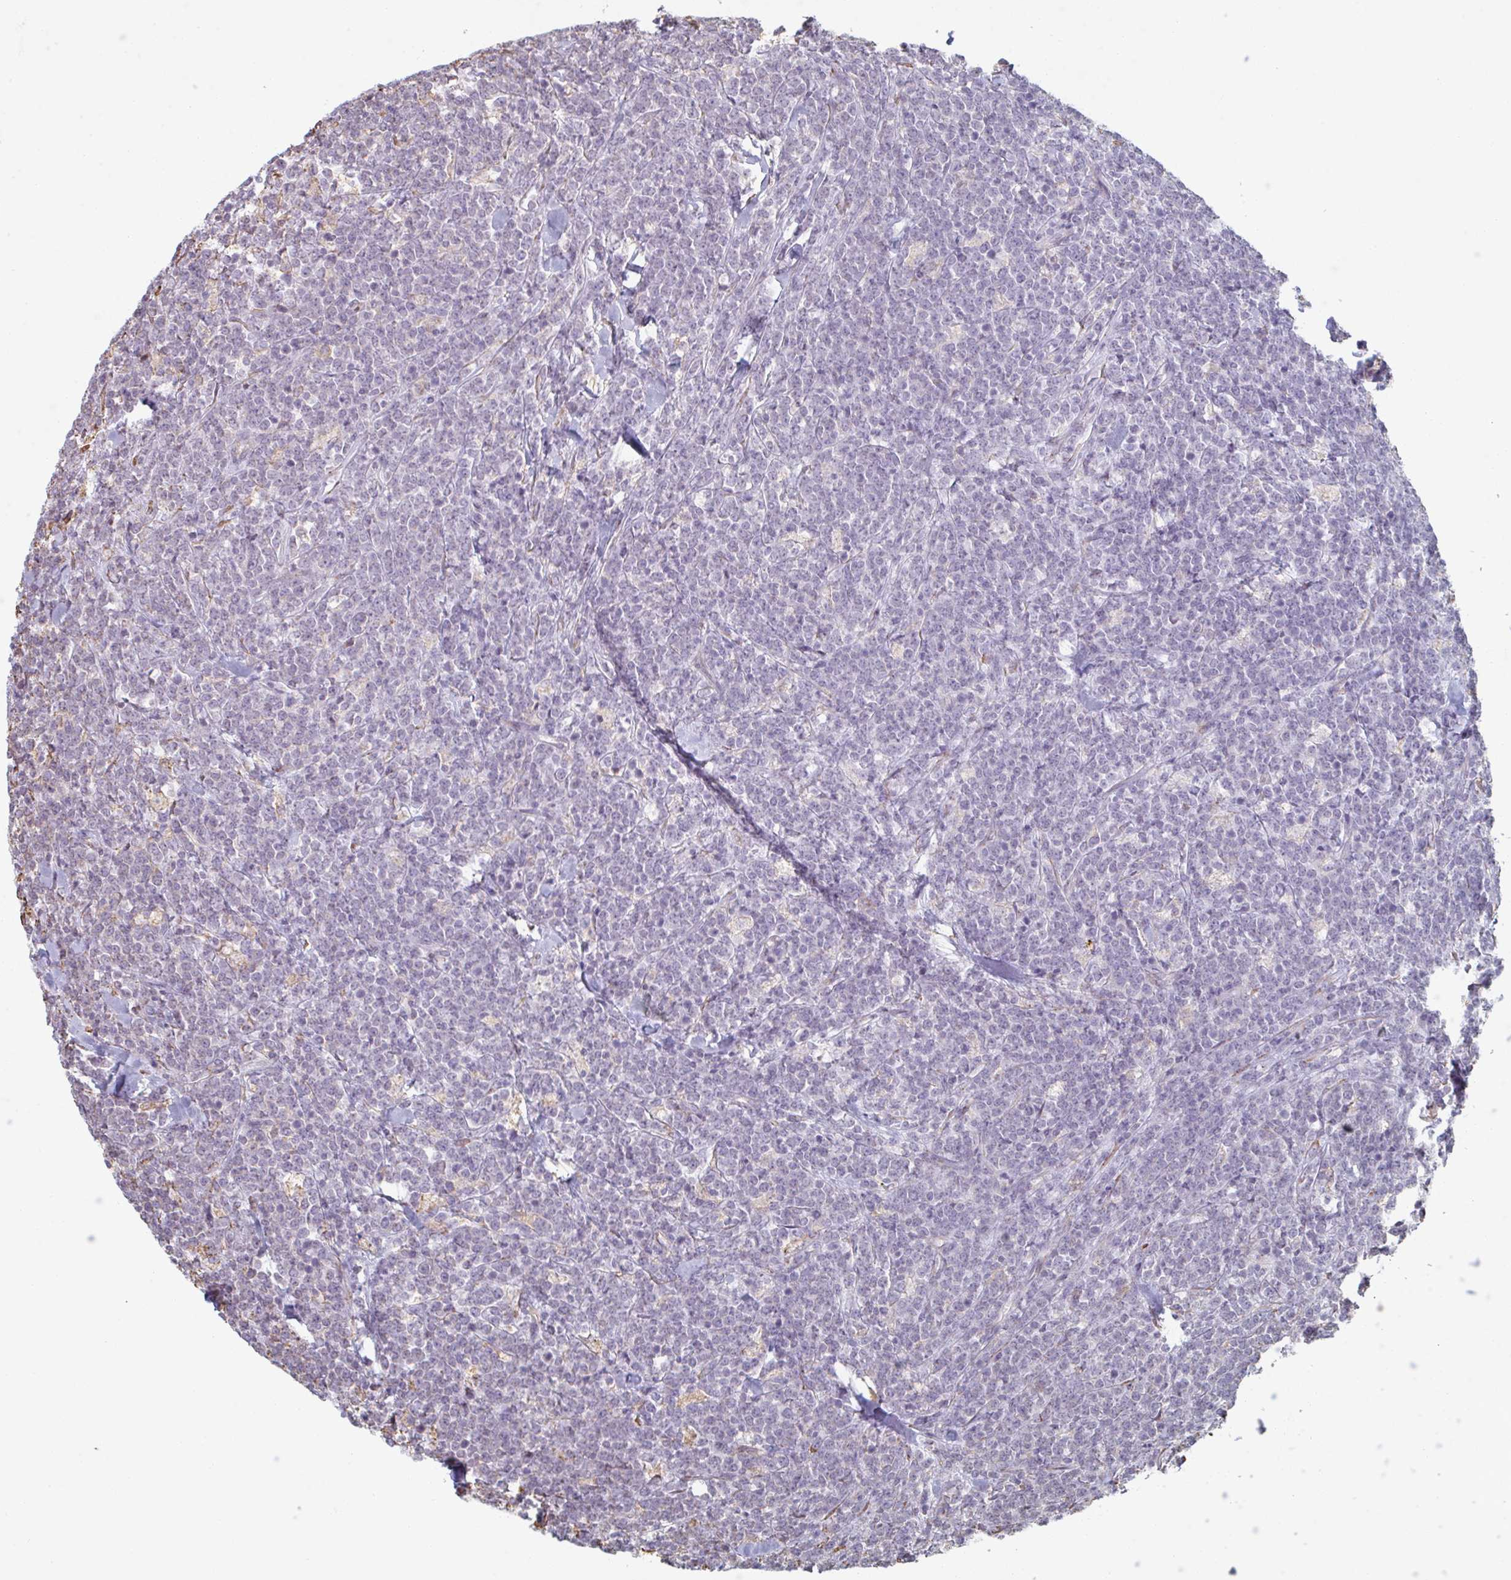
{"staining": {"intensity": "negative", "quantity": "none", "location": "none"}, "tissue": "lymphoma", "cell_type": "Tumor cells", "image_type": "cancer", "snomed": [{"axis": "morphology", "description": "Malignant lymphoma, non-Hodgkin's type, High grade"}, {"axis": "topography", "description": "Small intestine"}, {"axis": "topography", "description": "Colon"}], "caption": "DAB immunohistochemical staining of human lymphoma exhibits no significant staining in tumor cells.", "gene": "RAB5IF", "patient": {"sex": "male", "age": 8}}